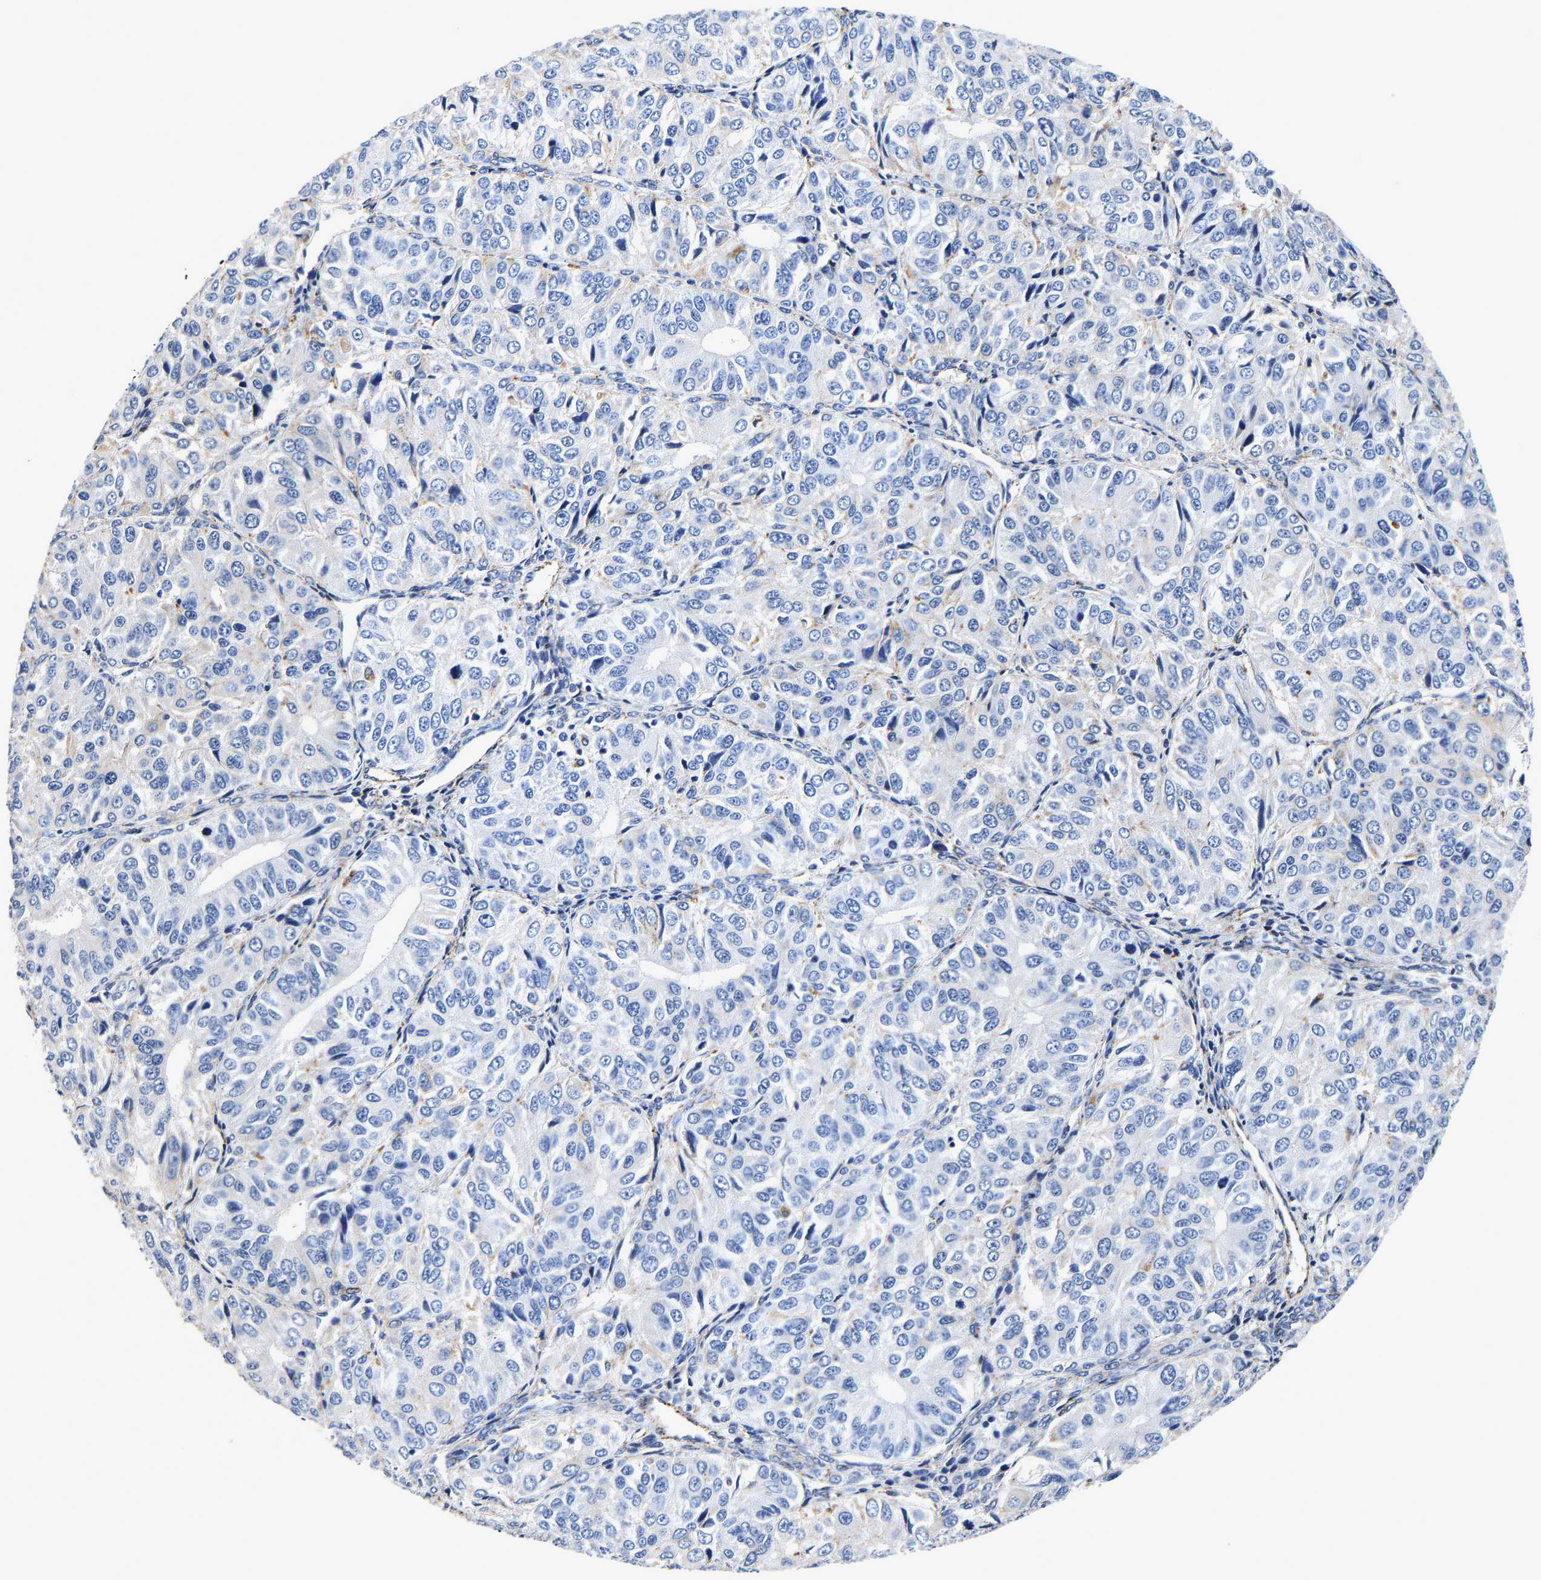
{"staining": {"intensity": "negative", "quantity": "none", "location": "none"}, "tissue": "ovarian cancer", "cell_type": "Tumor cells", "image_type": "cancer", "snomed": [{"axis": "morphology", "description": "Carcinoma, endometroid"}, {"axis": "topography", "description": "Ovary"}], "caption": "Immunohistochemistry (IHC) of human ovarian cancer (endometroid carcinoma) exhibits no expression in tumor cells.", "gene": "GRN", "patient": {"sex": "female", "age": 51}}